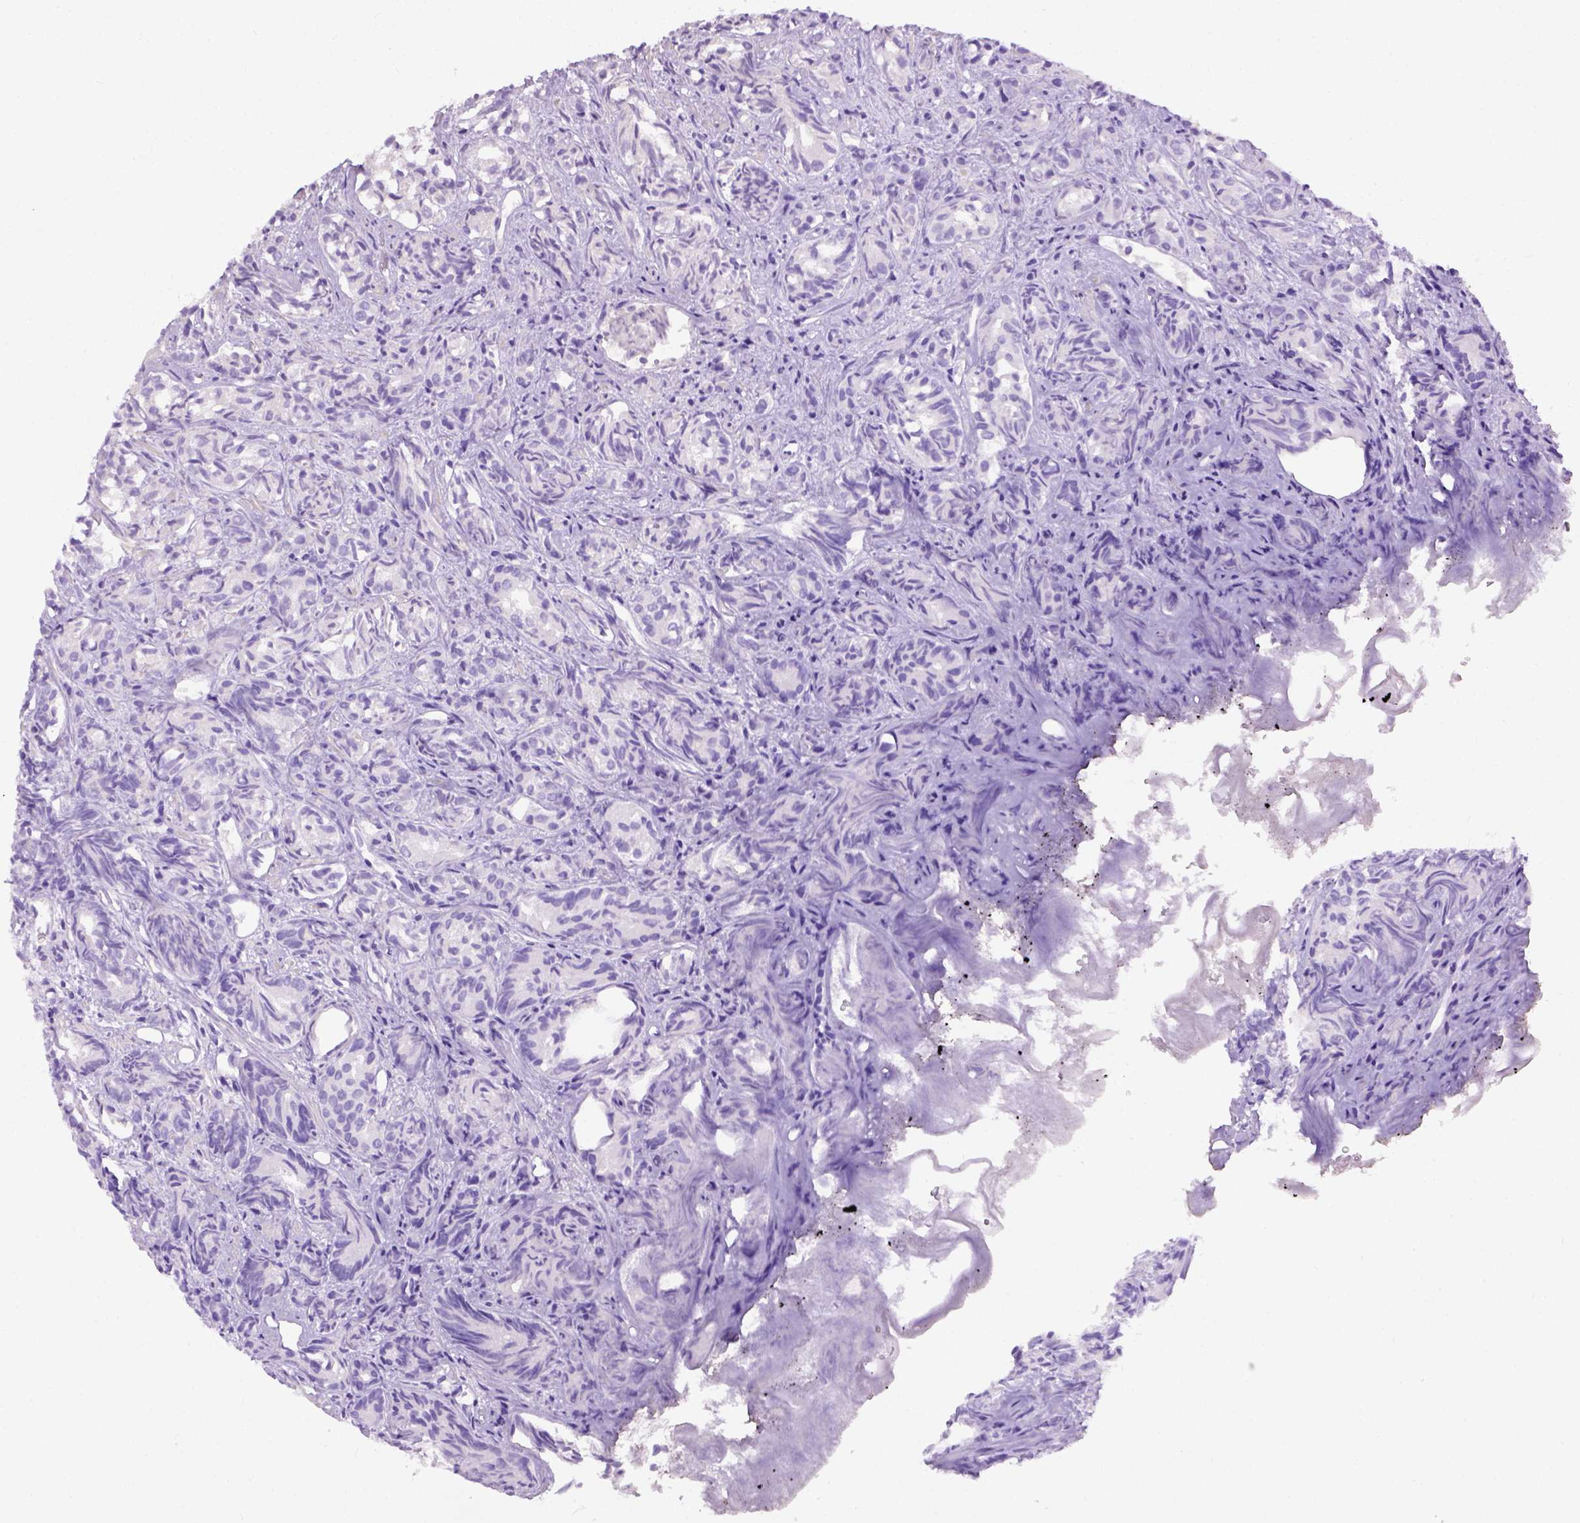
{"staining": {"intensity": "negative", "quantity": "none", "location": "none"}, "tissue": "prostate cancer", "cell_type": "Tumor cells", "image_type": "cancer", "snomed": [{"axis": "morphology", "description": "Adenocarcinoma, High grade"}, {"axis": "topography", "description": "Prostate"}], "caption": "An immunohistochemistry photomicrograph of prostate cancer is shown. There is no staining in tumor cells of prostate cancer. The staining was performed using DAB to visualize the protein expression in brown, while the nuclei were stained in blue with hematoxylin (Magnification: 20x).", "gene": "UTP4", "patient": {"sex": "male", "age": 84}}